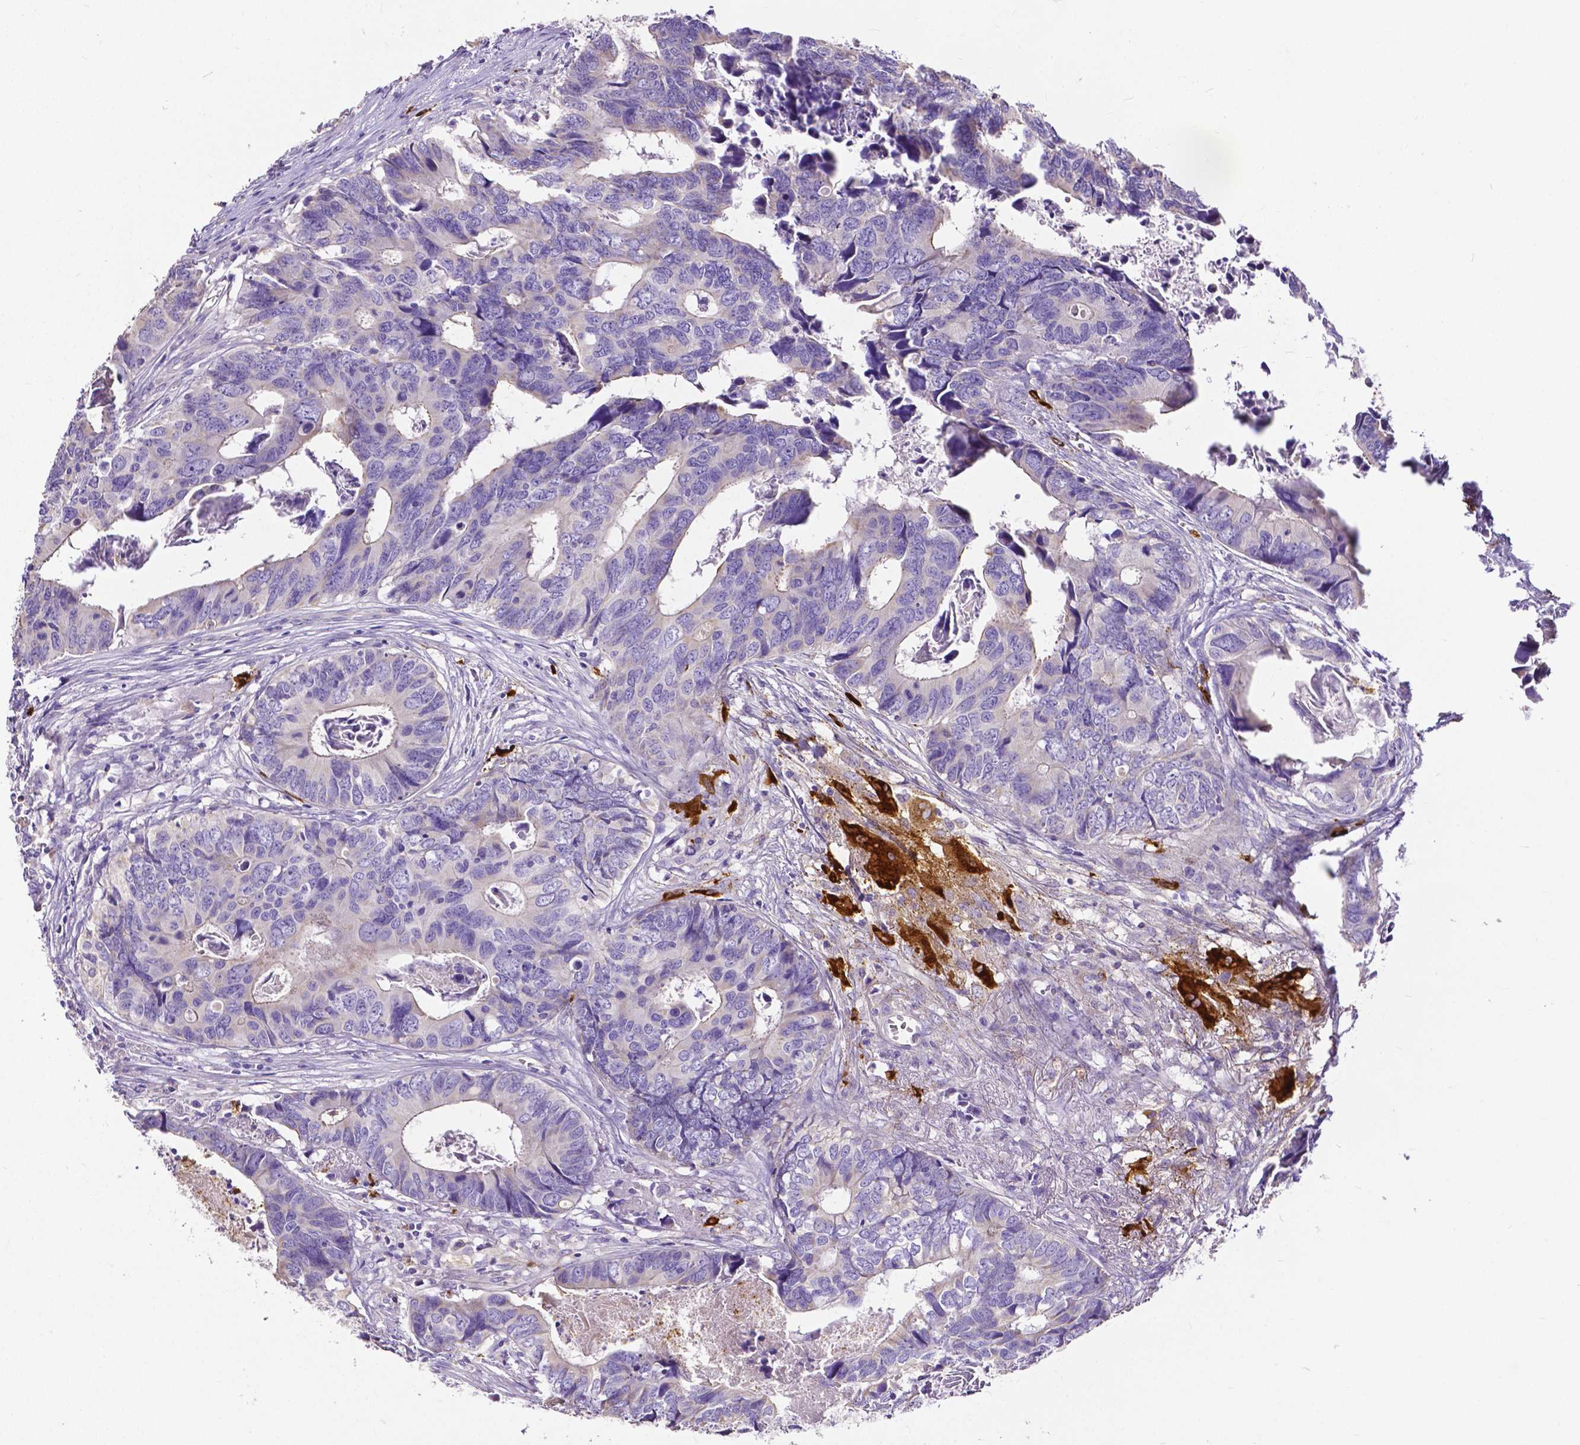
{"staining": {"intensity": "negative", "quantity": "none", "location": "none"}, "tissue": "colorectal cancer", "cell_type": "Tumor cells", "image_type": "cancer", "snomed": [{"axis": "morphology", "description": "Adenocarcinoma, NOS"}, {"axis": "topography", "description": "Colon"}], "caption": "Colorectal cancer (adenocarcinoma) stained for a protein using immunohistochemistry reveals no expression tumor cells.", "gene": "MMP9", "patient": {"sex": "female", "age": 82}}